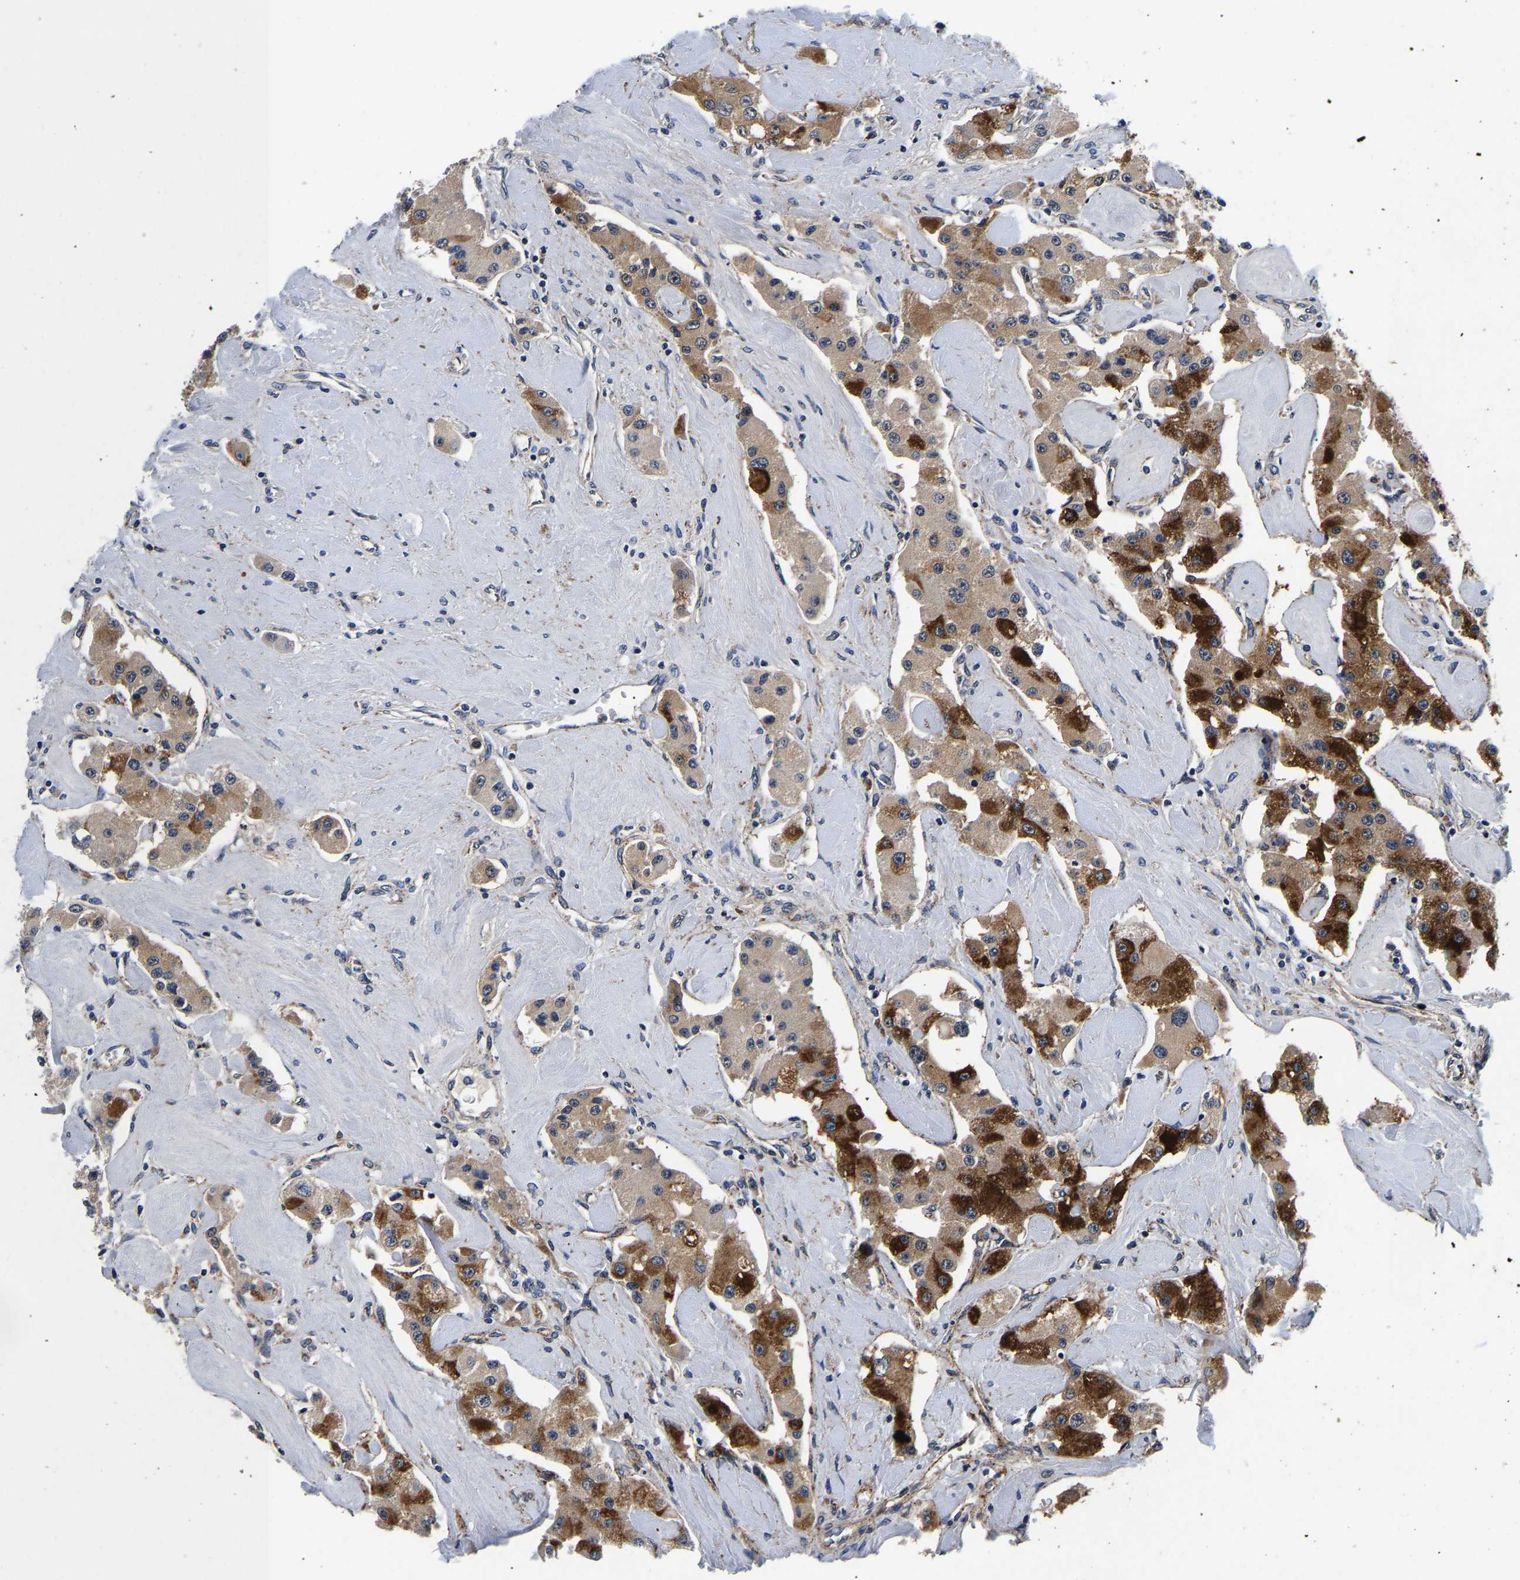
{"staining": {"intensity": "strong", "quantity": "25%-75%", "location": "cytoplasmic/membranous"}, "tissue": "carcinoid", "cell_type": "Tumor cells", "image_type": "cancer", "snomed": [{"axis": "morphology", "description": "Carcinoid, malignant, NOS"}, {"axis": "topography", "description": "Pancreas"}], "caption": "DAB (3,3'-diaminobenzidine) immunohistochemical staining of malignant carcinoid reveals strong cytoplasmic/membranous protein staining in about 25%-75% of tumor cells.", "gene": "GRN", "patient": {"sex": "male", "age": 41}}